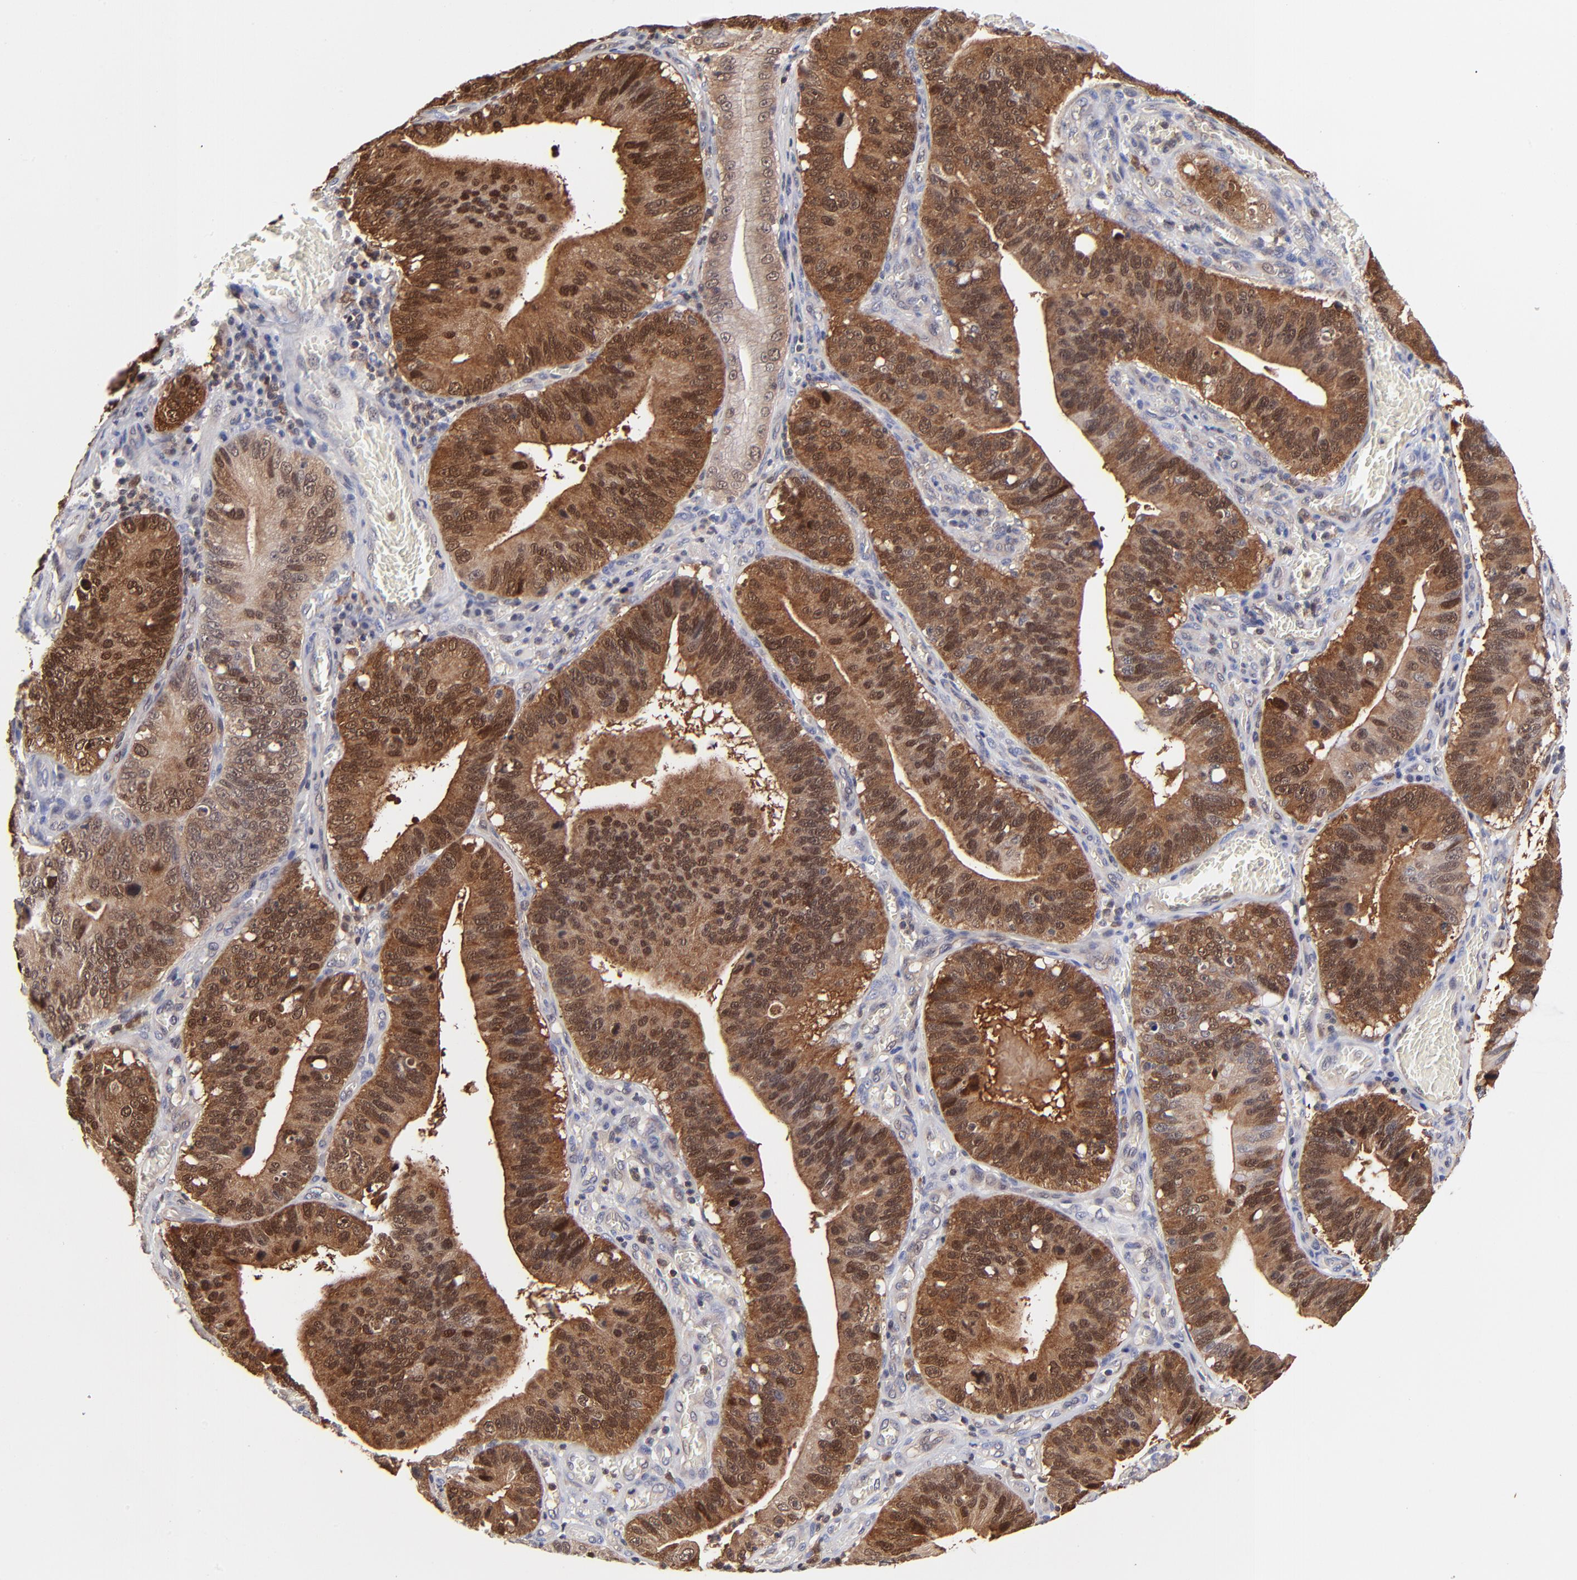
{"staining": {"intensity": "moderate", "quantity": ">75%", "location": "cytoplasmic/membranous,nuclear"}, "tissue": "stomach cancer", "cell_type": "Tumor cells", "image_type": "cancer", "snomed": [{"axis": "morphology", "description": "Adenocarcinoma, NOS"}, {"axis": "topography", "description": "Stomach"}, {"axis": "topography", "description": "Gastric cardia"}], "caption": "There is medium levels of moderate cytoplasmic/membranous and nuclear expression in tumor cells of adenocarcinoma (stomach), as demonstrated by immunohistochemical staining (brown color).", "gene": "DCTPP1", "patient": {"sex": "male", "age": 59}}